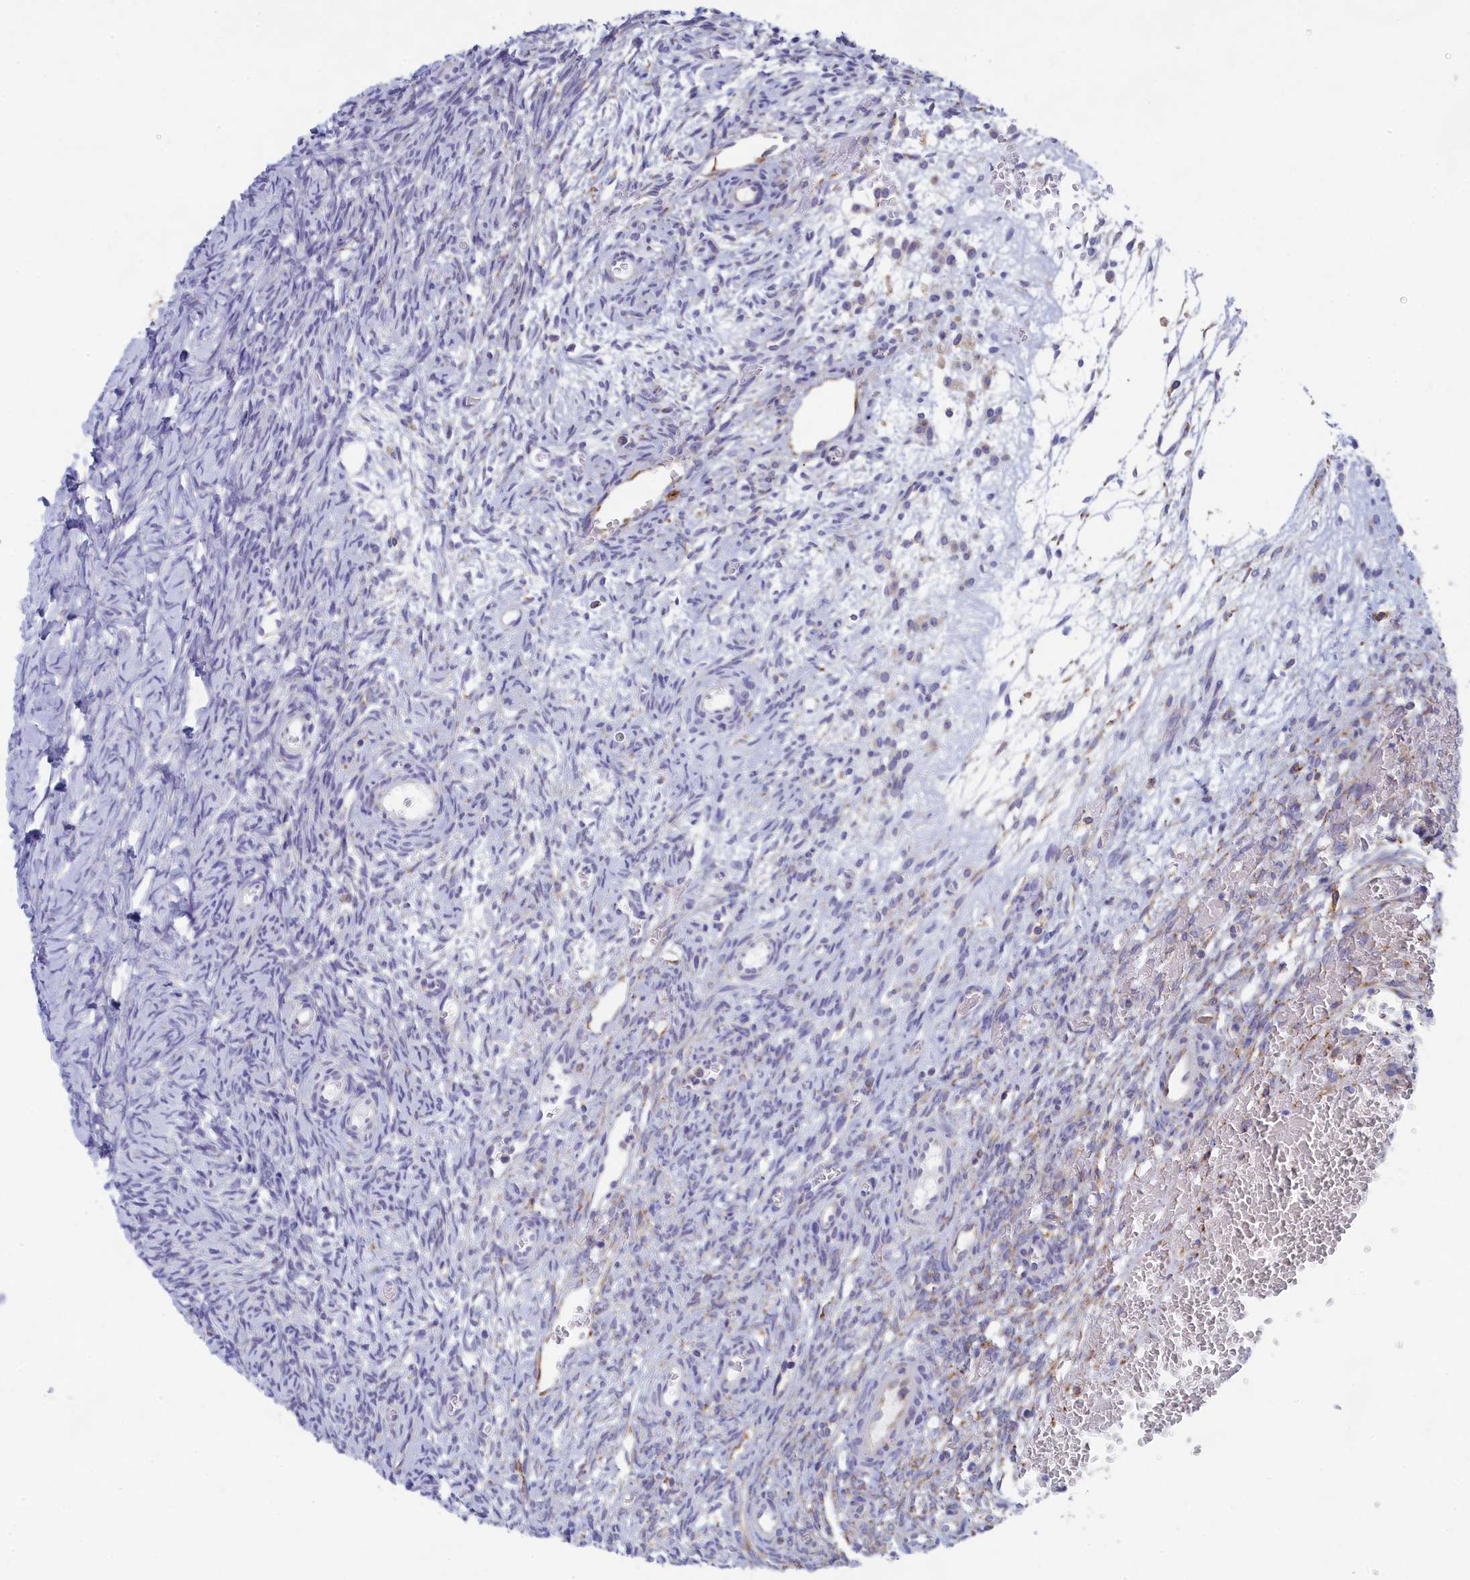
{"staining": {"intensity": "negative", "quantity": "none", "location": "none"}, "tissue": "ovary", "cell_type": "Ovarian stroma cells", "image_type": "normal", "snomed": [{"axis": "morphology", "description": "Normal tissue, NOS"}, {"axis": "topography", "description": "Ovary"}], "caption": "Immunohistochemistry (IHC) photomicrograph of benign human ovary stained for a protein (brown), which demonstrates no positivity in ovarian stroma cells. The staining was performed using DAB to visualize the protein expression in brown, while the nuclei were stained in blue with hematoxylin (Magnification: 20x).", "gene": "WDR35", "patient": {"sex": "female", "age": 39}}